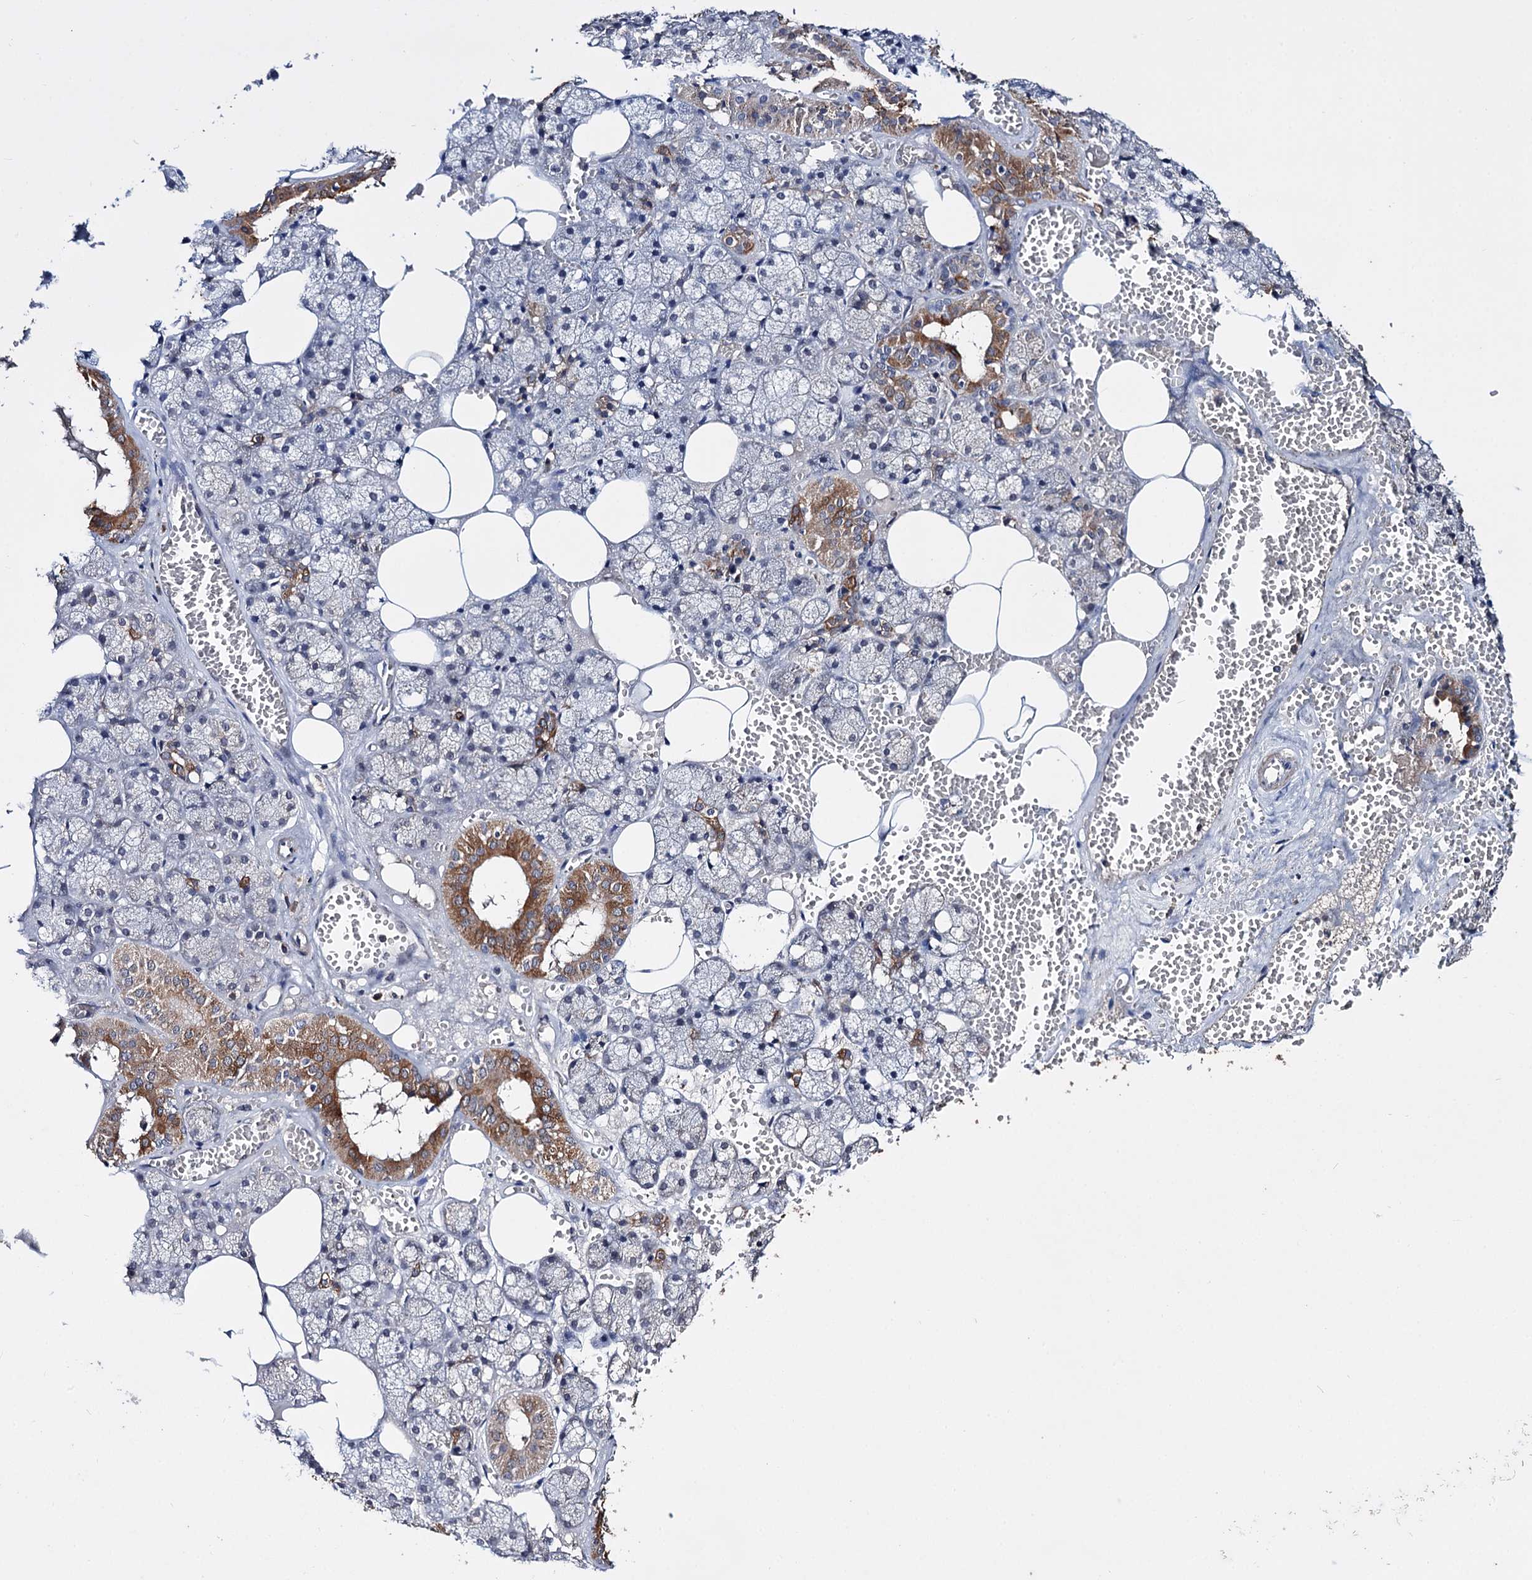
{"staining": {"intensity": "moderate", "quantity": "<25%", "location": "cytoplasmic/membranous"}, "tissue": "salivary gland", "cell_type": "Glandular cells", "image_type": "normal", "snomed": [{"axis": "morphology", "description": "Normal tissue, NOS"}, {"axis": "topography", "description": "Salivary gland"}], "caption": "Protein analysis of unremarkable salivary gland exhibits moderate cytoplasmic/membranous staining in approximately <25% of glandular cells. The staining is performed using DAB brown chromogen to label protein expression. The nuclei are counter-stained blue using hematoxylin.", "gene": "CLPB", "patient": {"sex": "male", "age": 62}}